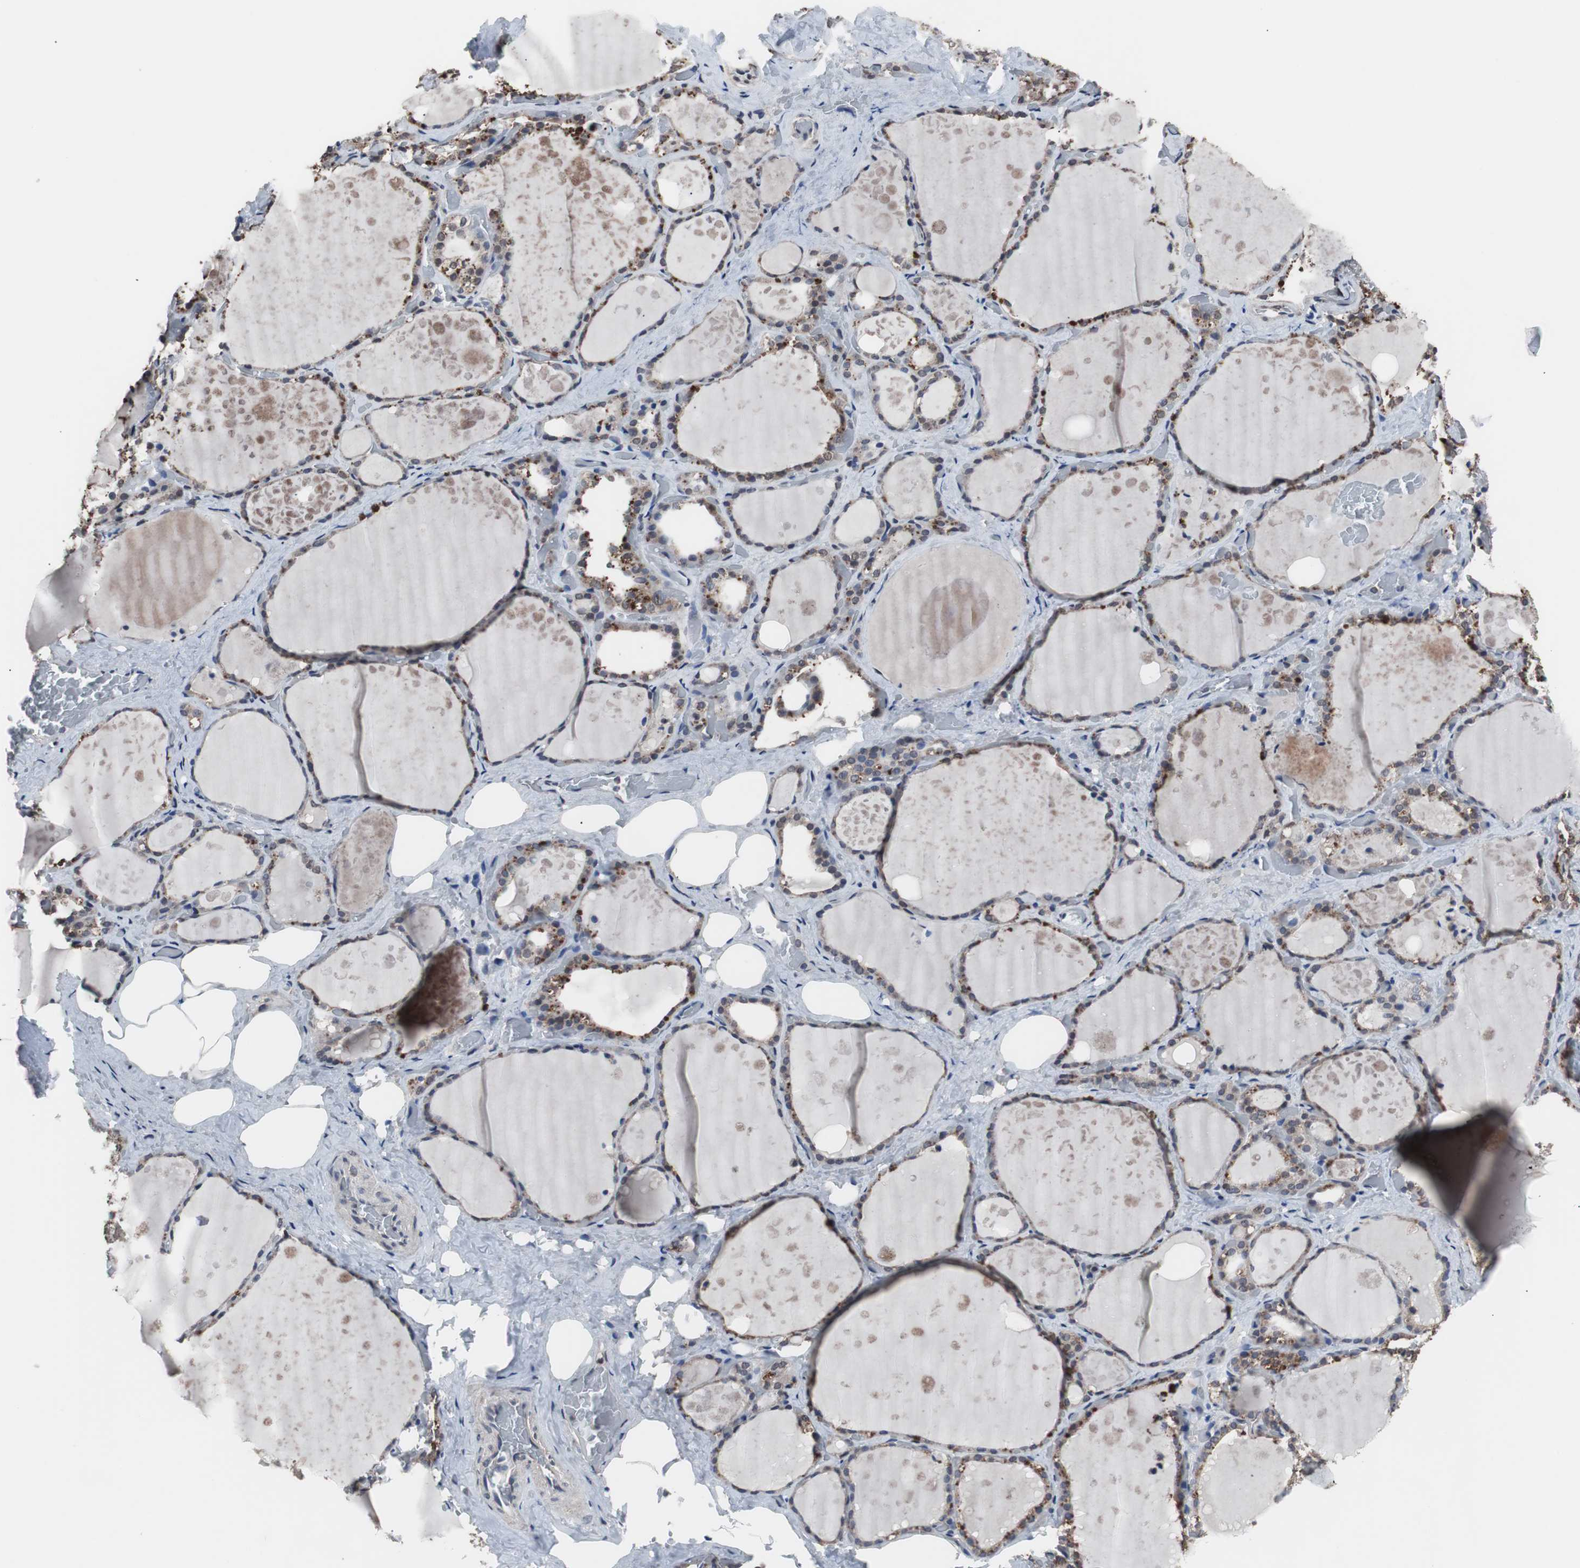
{"staining": {"intensity": "weak", "quantity": "25%-75%", "location": "cytoplasmic/membranous"}, "tissue": "thyroid gland", "cell_type": "Glandular cells", "image_type": "normal", "snomed": [{"axis": "morphology", "description": "Normal tissue, NOS"}, {"axis": "topography", "description": "Thyroid gland"}], "caption": "Thyroid gland stained for a protein demonstrates weak cytoplasmic/membranous positivity in glandular cells. Nuclei are stained in blue.", "gene": "MED27", "patient": {"sex": "male", "age": 61}}